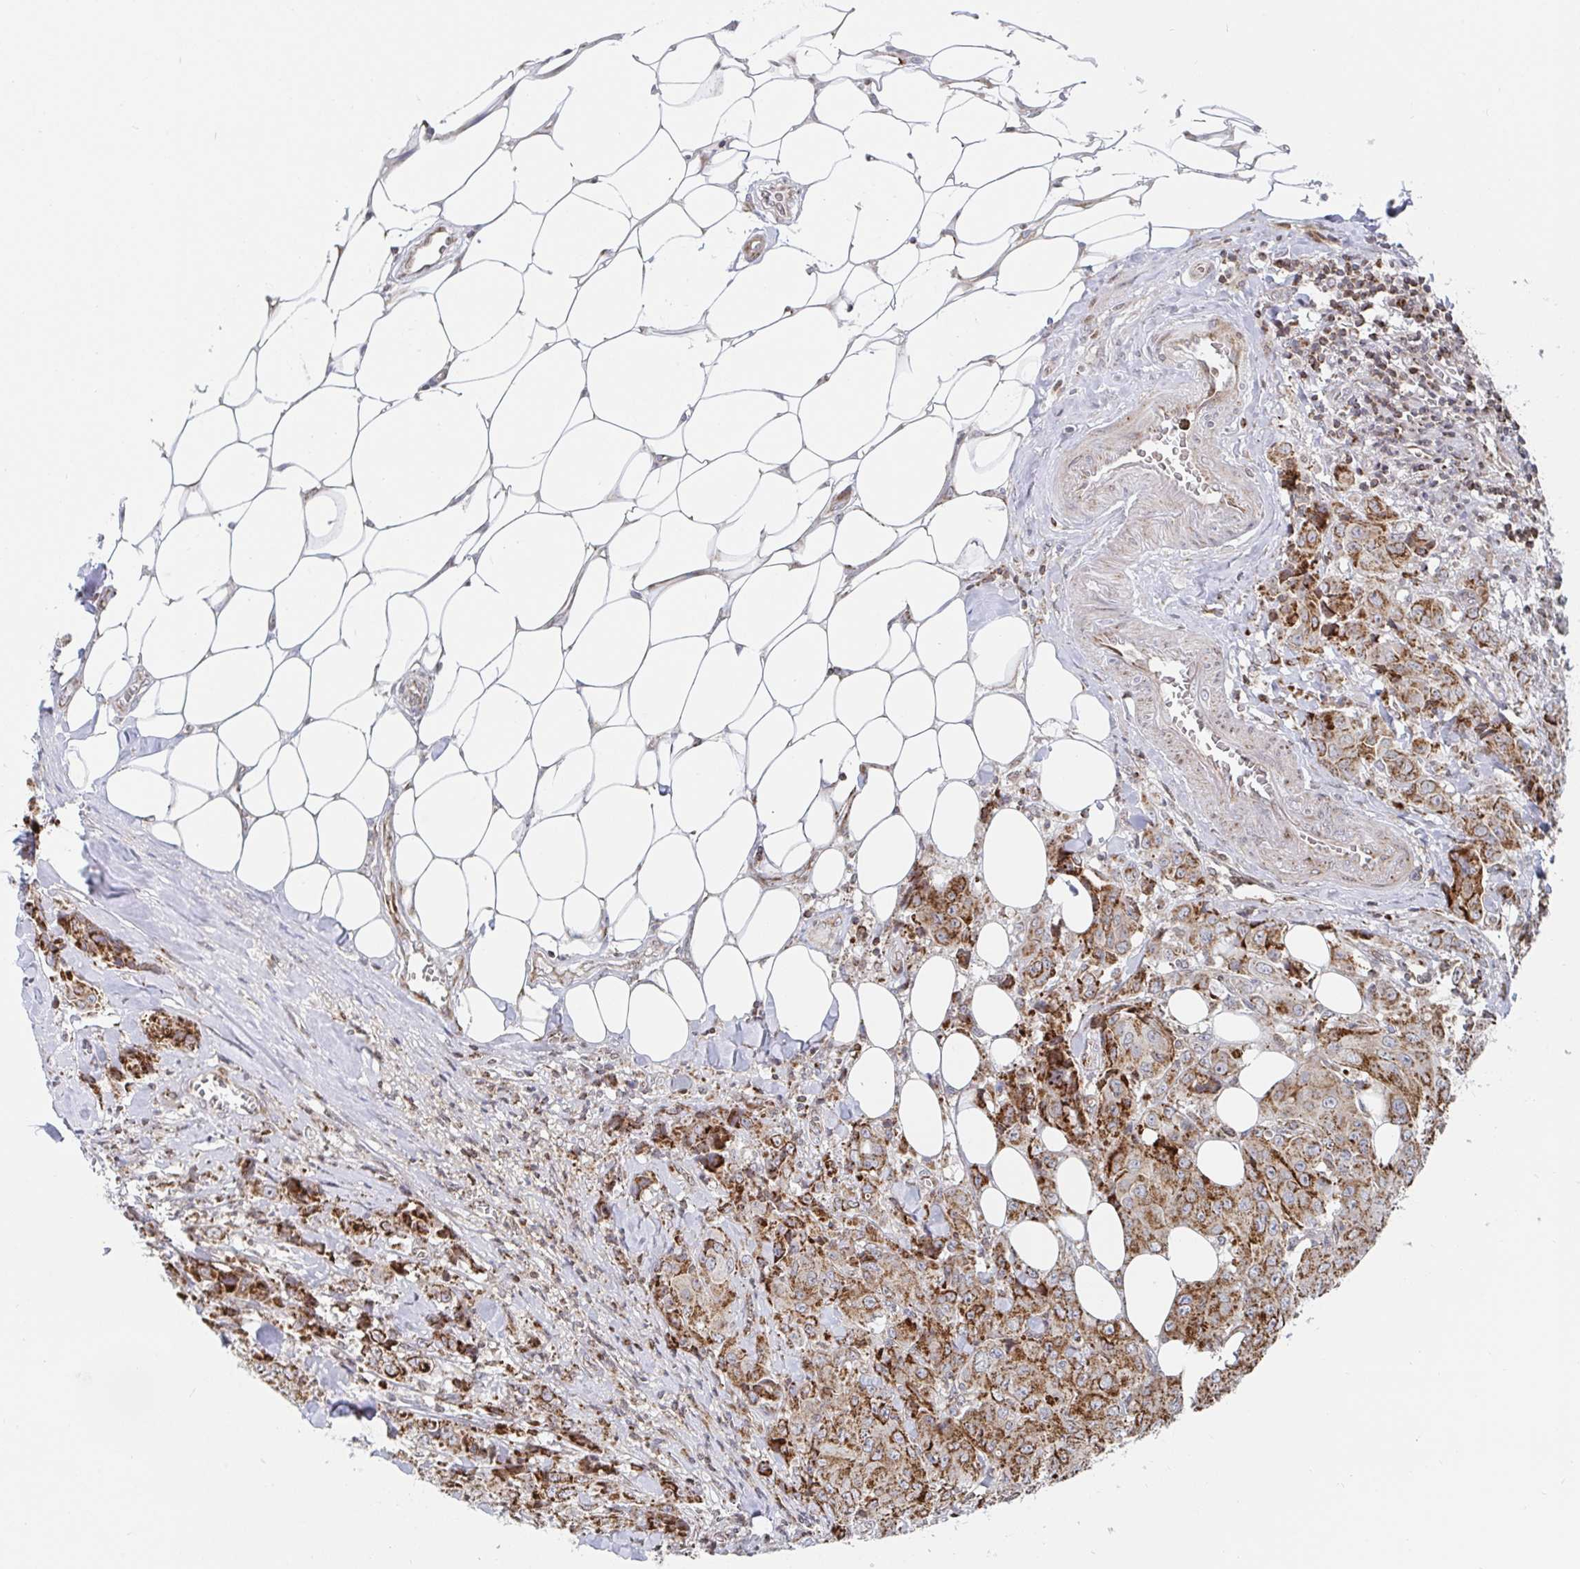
{"staining": {"intensity": "moderate", "quantity": ">75%", "location": "cytoplasmic/membranous"}, "tissue": "breast cancer", "cell_type": "Tumor cells", "image_type": "cancer", "snomed": [{"axis": "morphology", "description": "Normal tissue, NOS"}, {"axis": "morphology", "description": "Duct carcinoma"}, {"axis": "topography", "description": "Breast"}], "caption": "Immunohistochemical staining of breast intraductal carcinoma displays moderate cytoplasmic/membranous protein expression in about >75% of tumor cells.", "gene": "STARD8", "patient": {"sex": "female", "age": 43}}